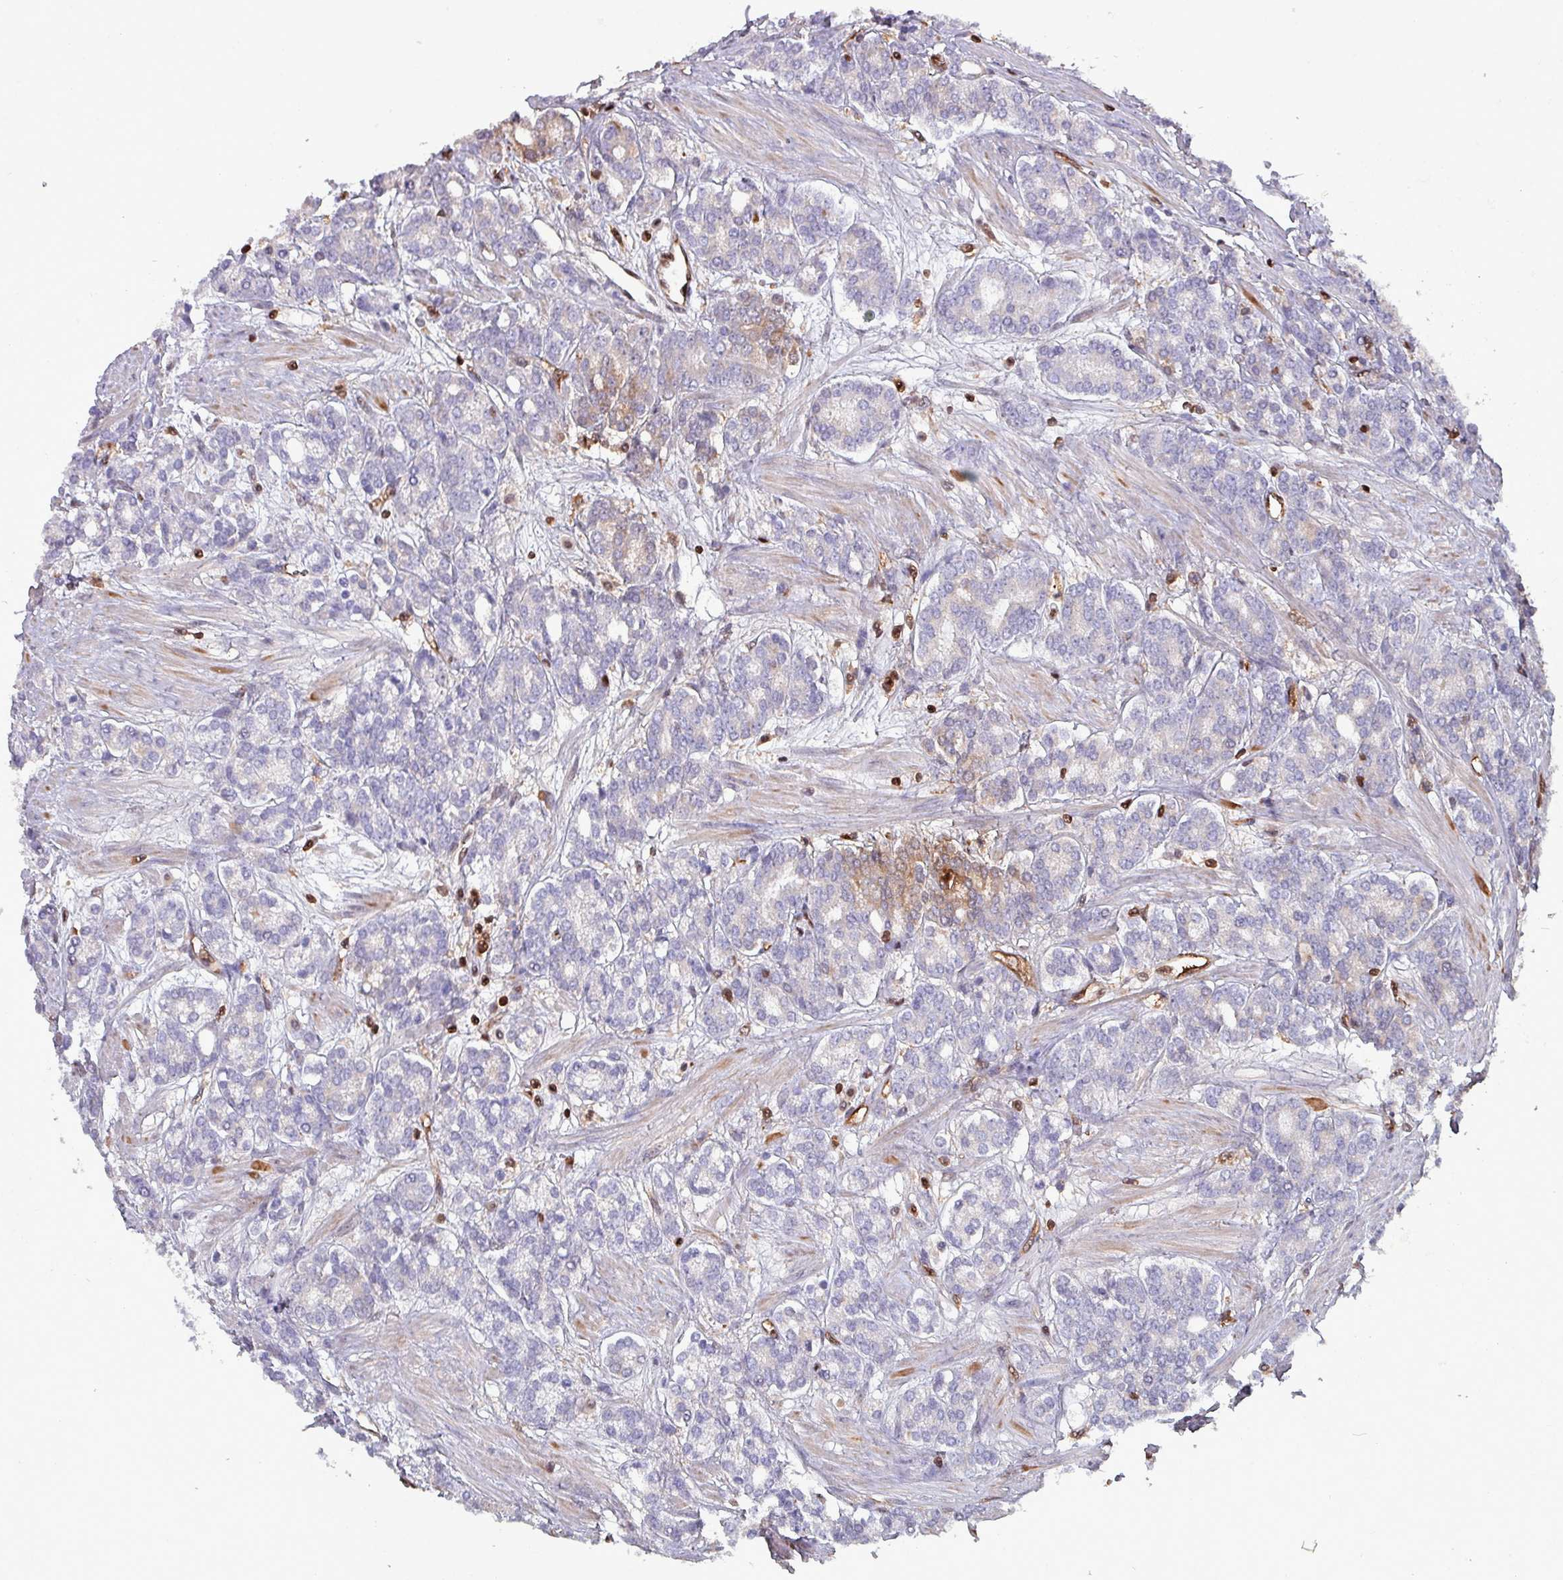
{"staining": {"intensity": "weak", "quantity": "<25%", "location": "cytoplasmic/membranous"}, "tissue": "prostate cancer", "cell_type": "Tumor cells", "image_type": "cancer", "snomed": [{"axis": "morphology", "description": "Adenocarcinoma, High grade"}, {"axis": "topography", "description": "Prostate"}], "caption": "Prostate high-grade adenocarcinoma was stained to show a protein in brown. There is no significant positivity in tumor cells.", "gene": "PSMB8", "patient": {"sex": "male", "age": 62}}